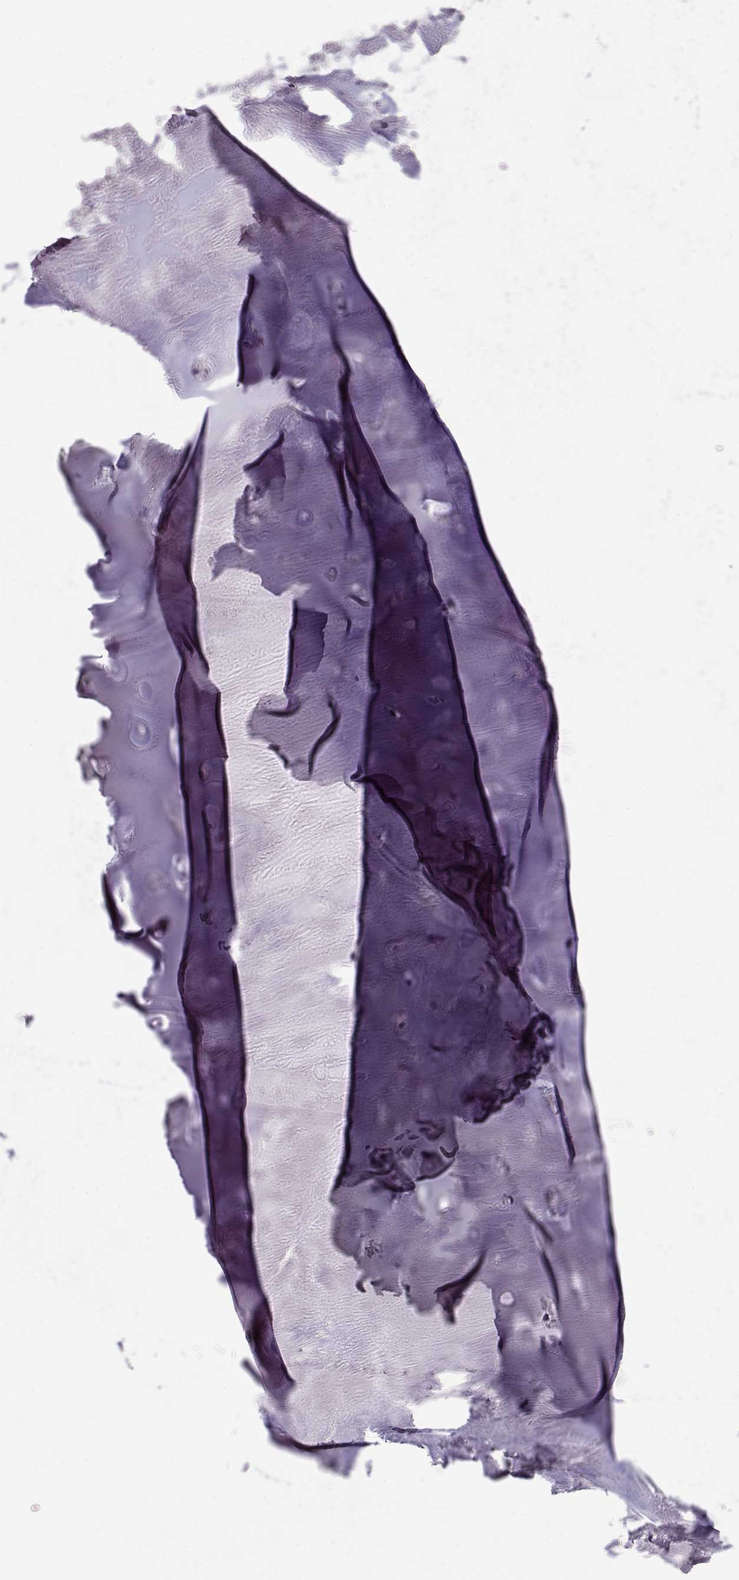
{"staining": {"intensity": "negative", "quantity": "none", "location": "none"}, "tissue": "soft tissue", "cell_type": "Chondrocytes", "image_type": "normal", "snomed": [{"axis": "morphology", "description": "Normal tissue, NOS"}, {"axis": "morphology", "description": "Squamous cell carcinoma, NOS"}, {"axis": "topography", "description": "Cartilage tissue"}, {"axis": "topography", "description": "Lung"}], "caption": "Soft tissue stained for a protein using immunohistochemistry (IHC) demonstrates no expression chondrocytes.", "gene": "IMPG1", "patient": {"sex": "male", "age": 66}}